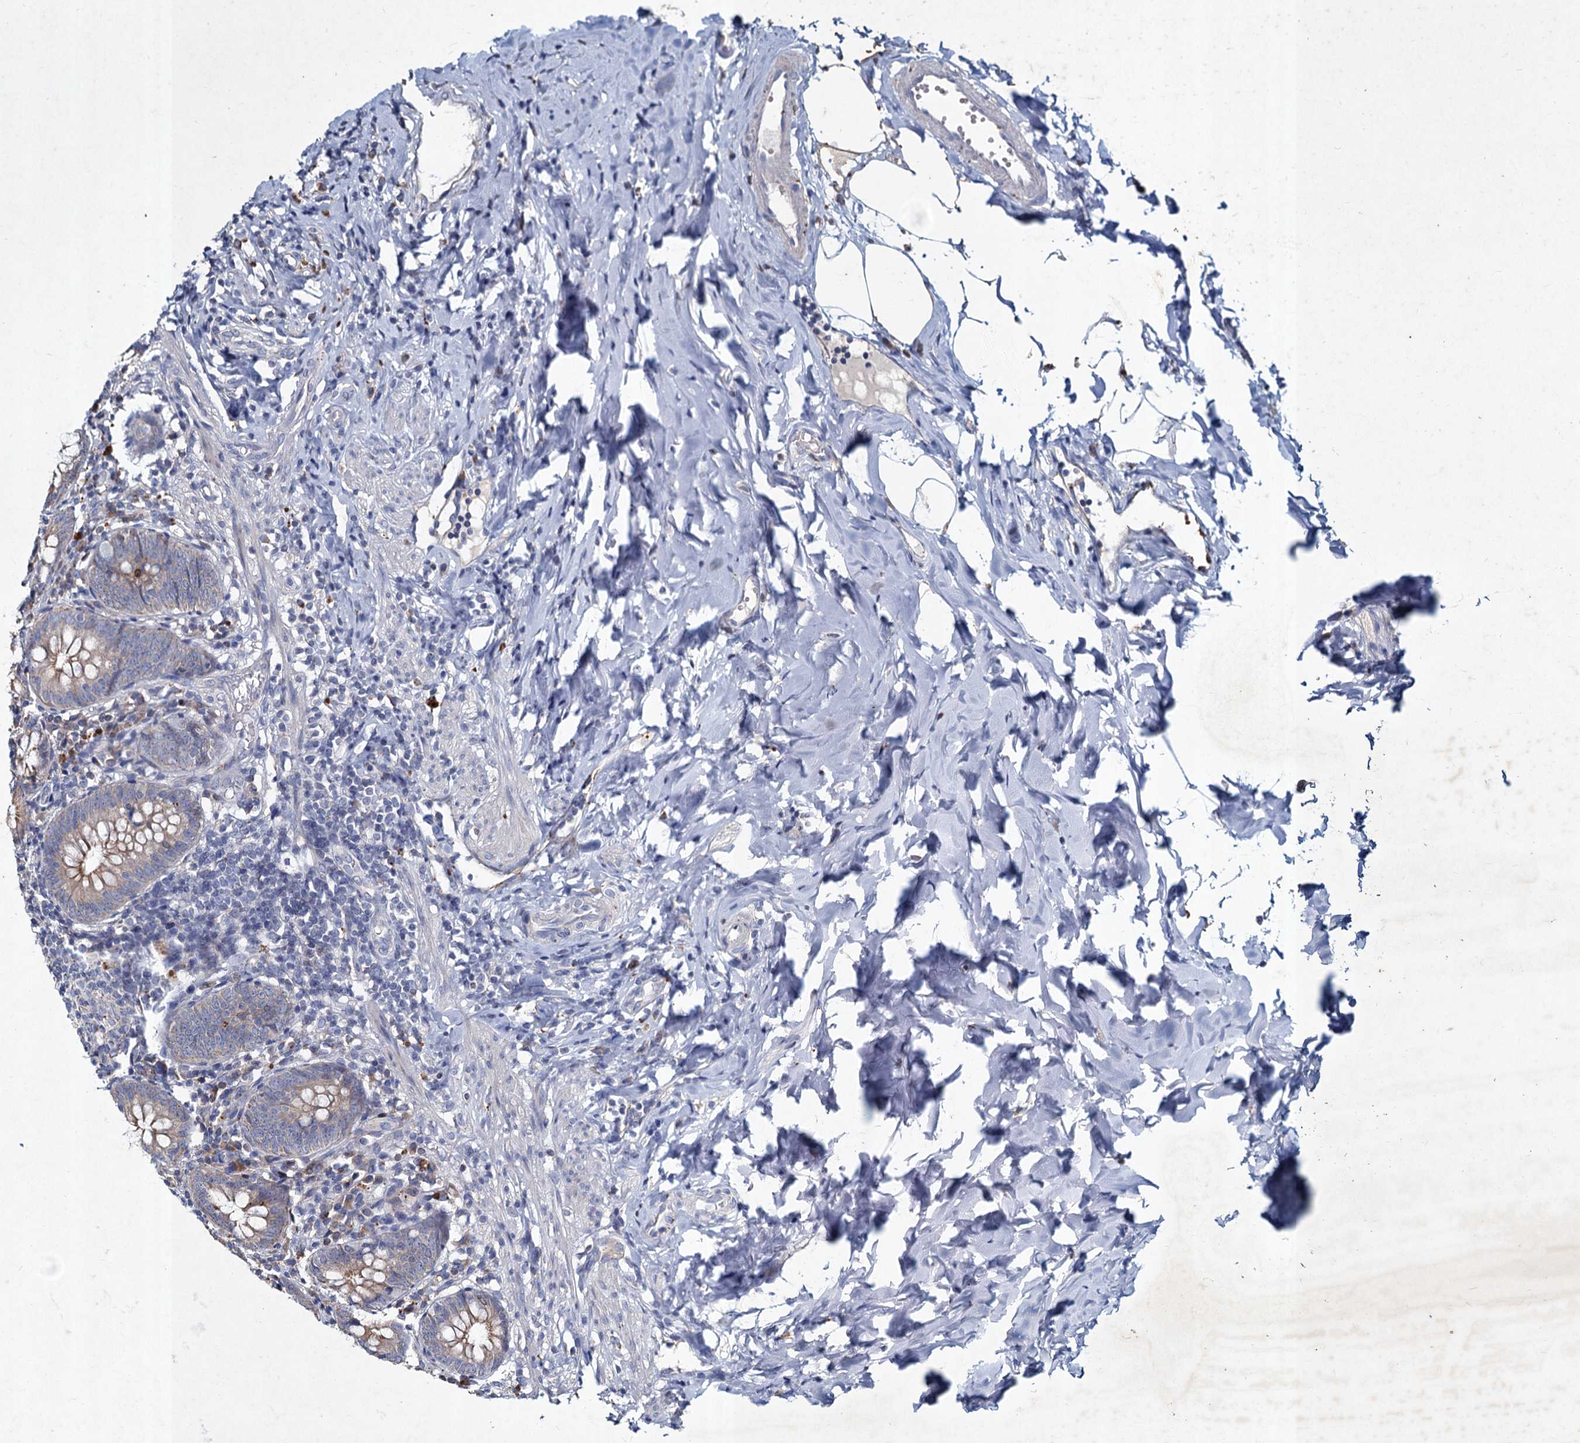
{"staining": {"intensity": "moderate", "quantity": "25%-75%", "location": "cytoplasmic/membranous"}, "tissue": "appendix", "cell_type": "Glandular cells", "image_type": "normal", "snomed": [{"axis": "morphology", "description": "Normal tissue, NOS"}, {"axis": "topography", "description": "Appendix"}], "caption": "A histopathology image of human appendix stained for a protein demonstrates moderate cytoplasmic/membranous brown staining in glandular cells. The staining was performed using DAB (3,3'-diaminobenzidine), with brown indicating positive protein expression. Nuclei are stained blue with hematoxylin.", "gene": "TMX2", "patient": {"sex": "female", "age": 54}}